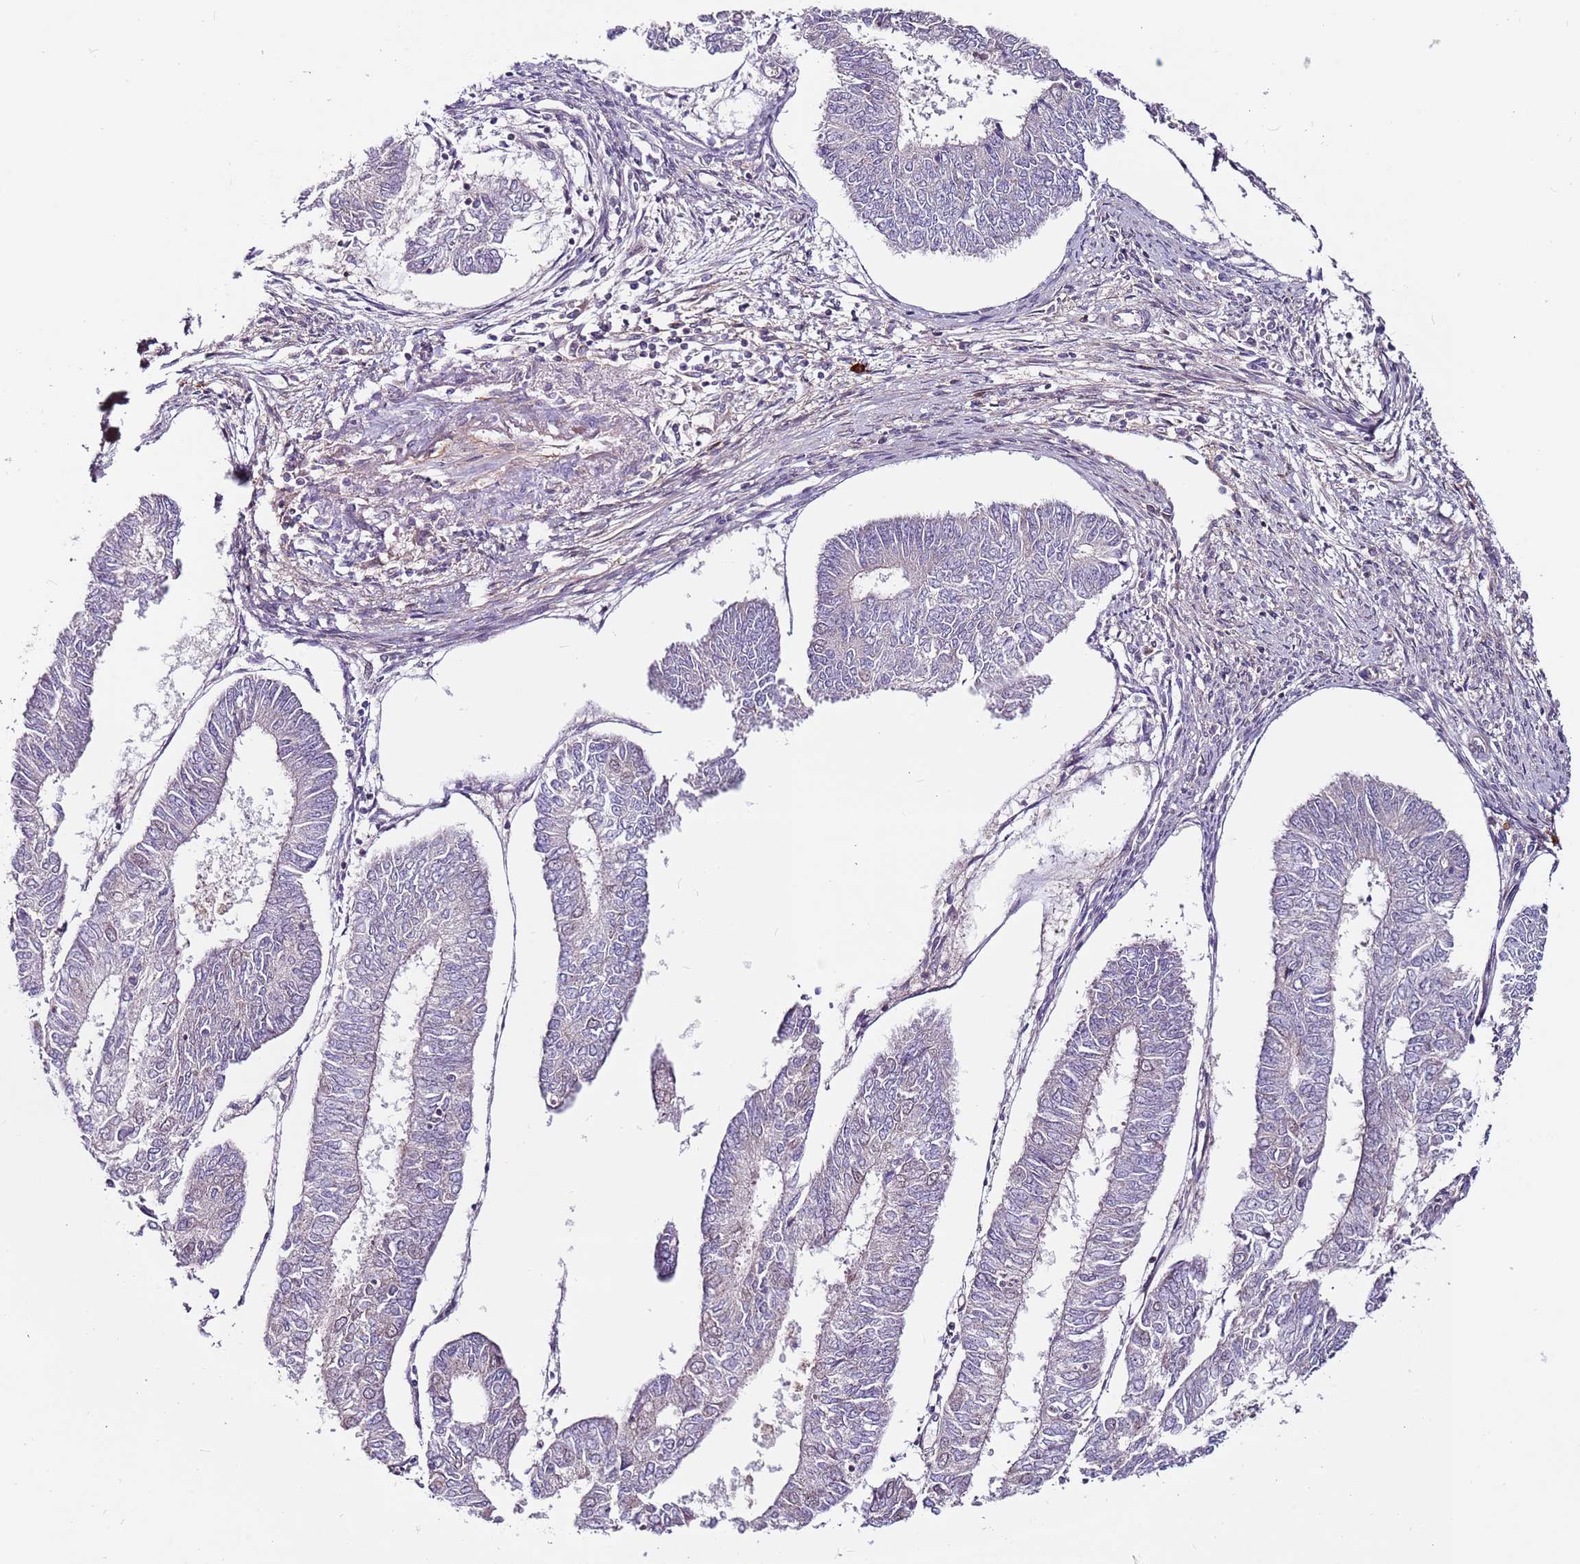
{"staining": {"intensity": "negative", "quantity": "none", "location": "none"}, "tissue": "endometrial cancer", "cell_type": "Tumor cells", "image_type": "cancer", "snomed": [{"axis": "morphology", "description": "Adenocarcinoma, NOS"}, {"axis": "topography", "description": "Endometrium"}], "caption": "IHC photomicrograph of neoplastic tissue: adenocarcinoma (endometrial) stained with DAB demonstrates no significant protein expression in tumor cells. (Stains: DAB (3,3'-diaminobenzidine) immunohistochemistry (IHC) with hematoxylin counter stain, Microscopy: brightfield microscopy at high magnification).", "gene": "MTG2", "patient": {"sex": "female", "age": 68}}